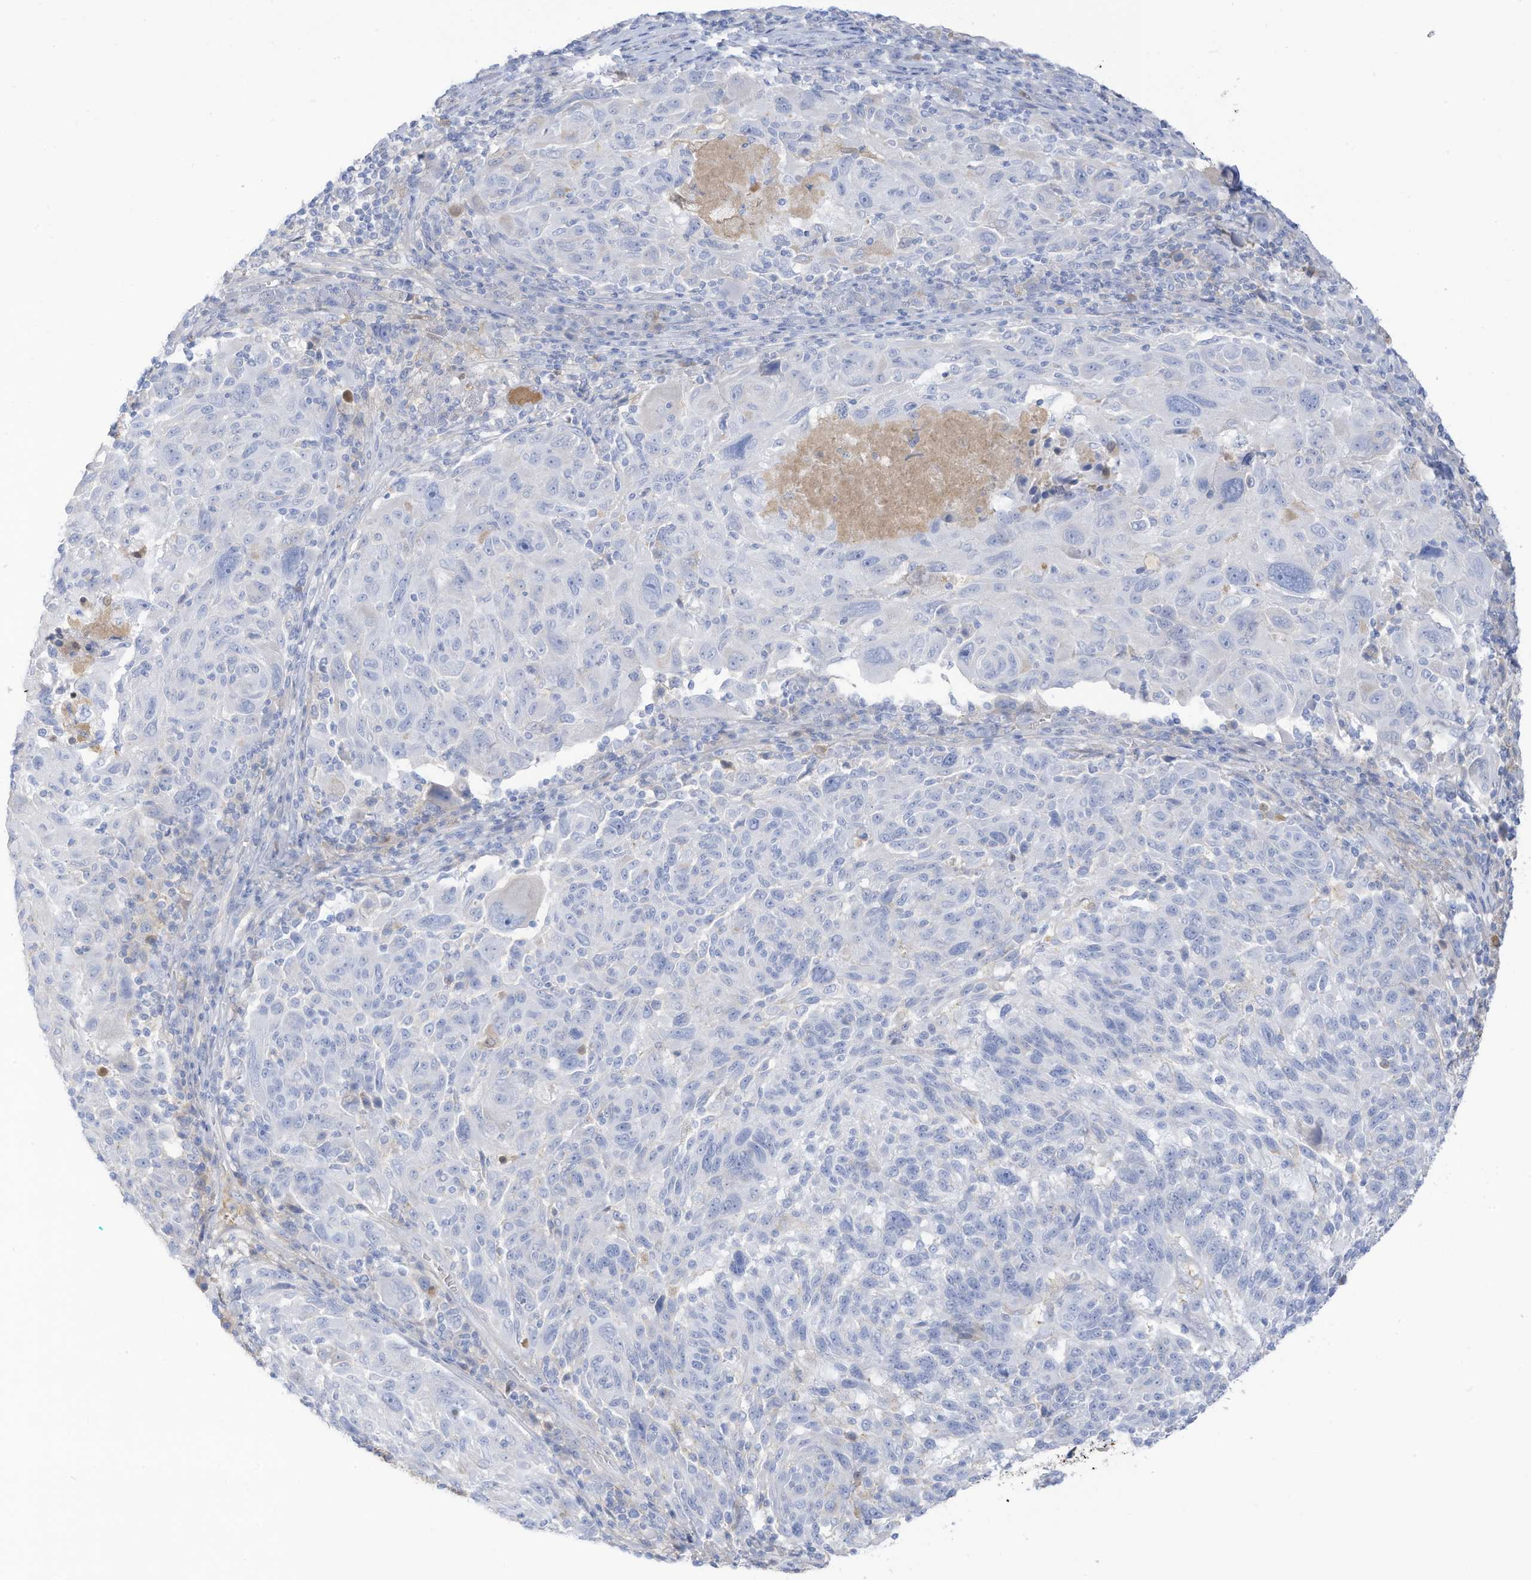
{"staining": {"intensity": "negative", "quantity": "none", "location": "none"}, "tissue": "melanoma", "cell_type": "Tumor cells", "image_type": "cancer", "snomed": [{"axis": "morphology", "description": "Malignant melanoma, NOS"}, {"axis": "topography", "description": "Skin"}], "caption": "Image shows no significant protein positivity in tumor cells of melanoma. (Immunohistochemistry (ihc), brightfield microscopy, high magnification).", "gene": "HSD17B13", "patient": {"sex": "male", "age": 53}}